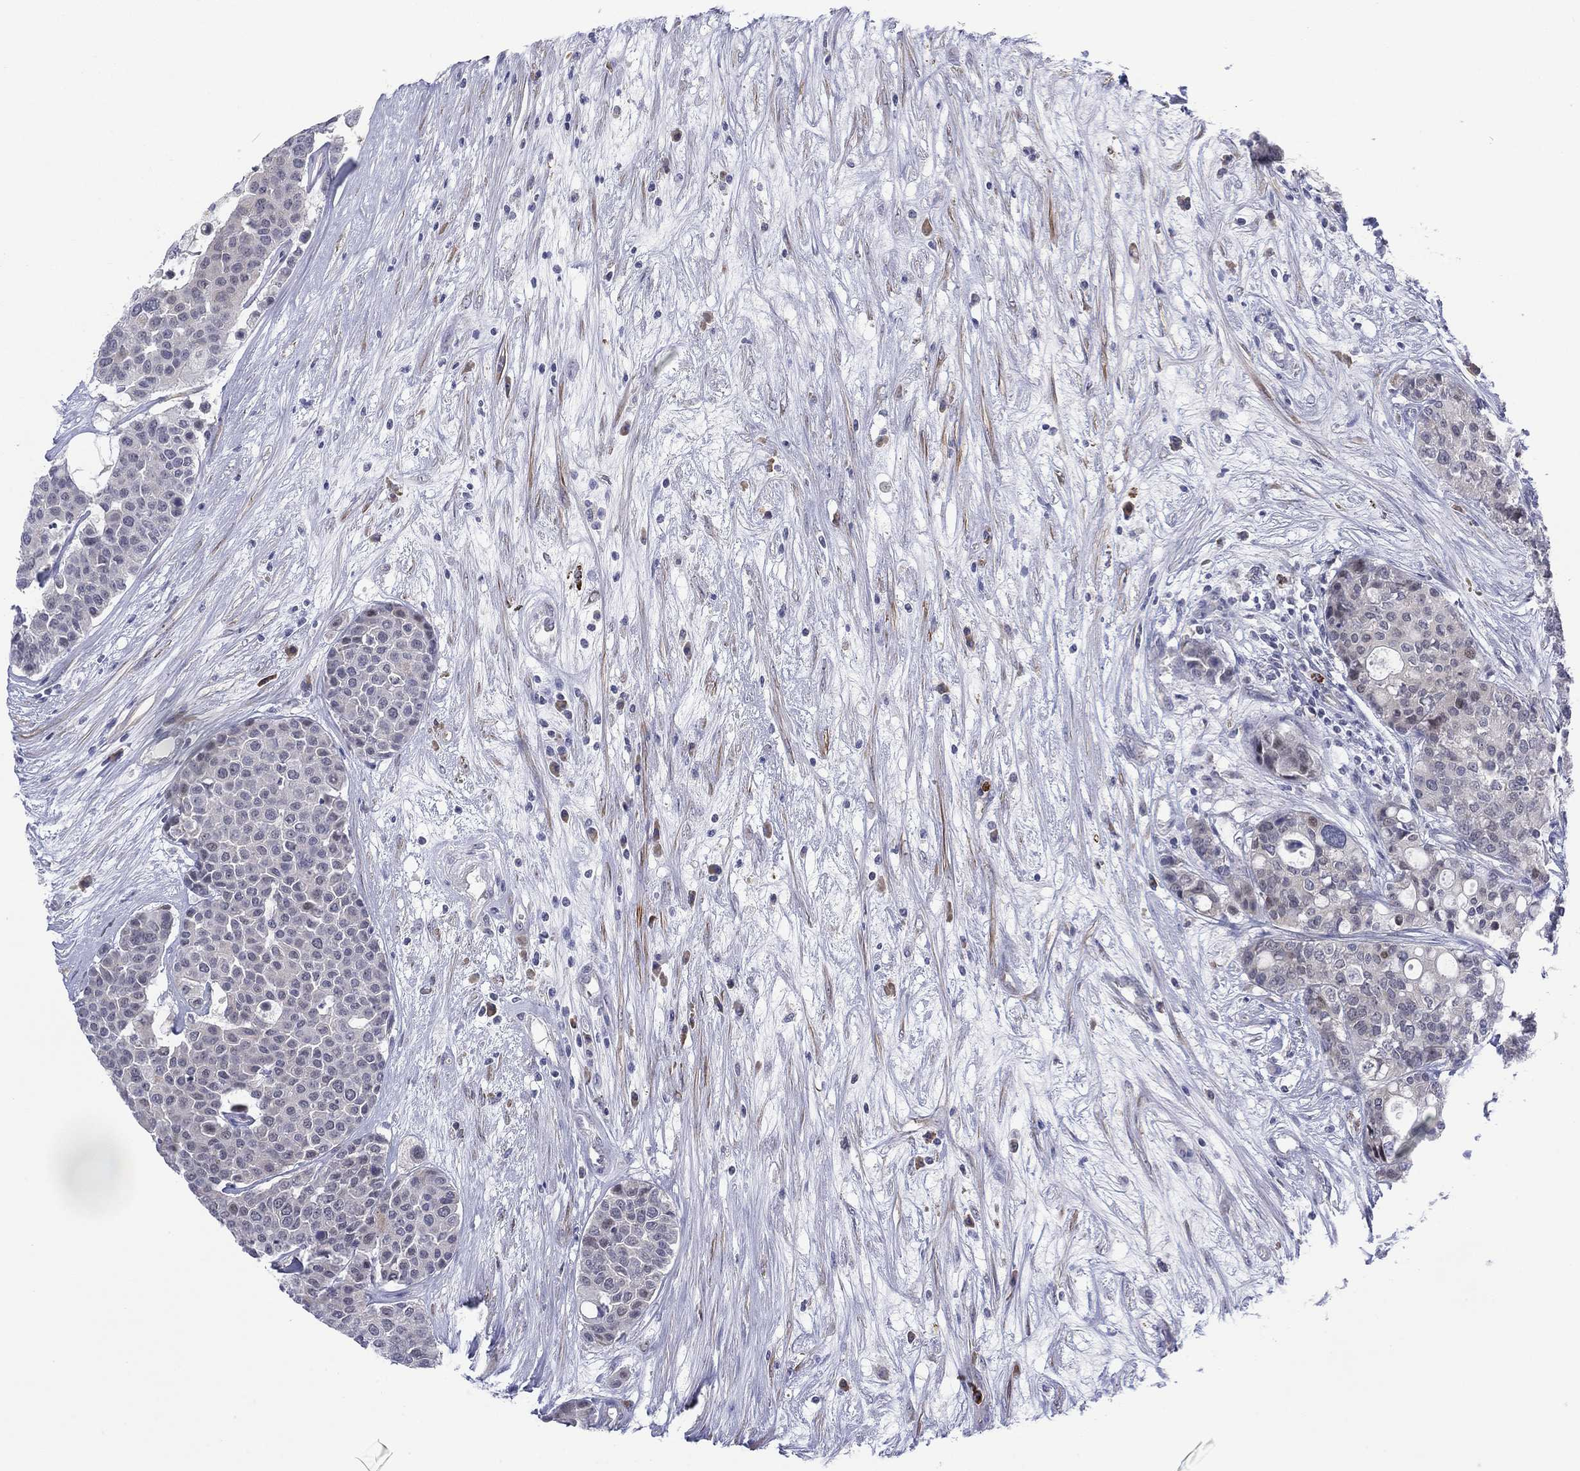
{"staining": {"intensity": "negative", "quantity": "none", "location": "none"}, "tissue": "carcinoid", "cell_type": "Tumor cells", "image_type": "cancer", "snomed": [{"axis": "morphology", "description": "Carcinoid, malignant, NOS"}, {"axis": "topography", "description": "Colon"}], "caption": "The image displays no staining of tumor cells in carcinoid.", "gene": "MTRFR", "patient": {"sex": "male", "age": 81}}